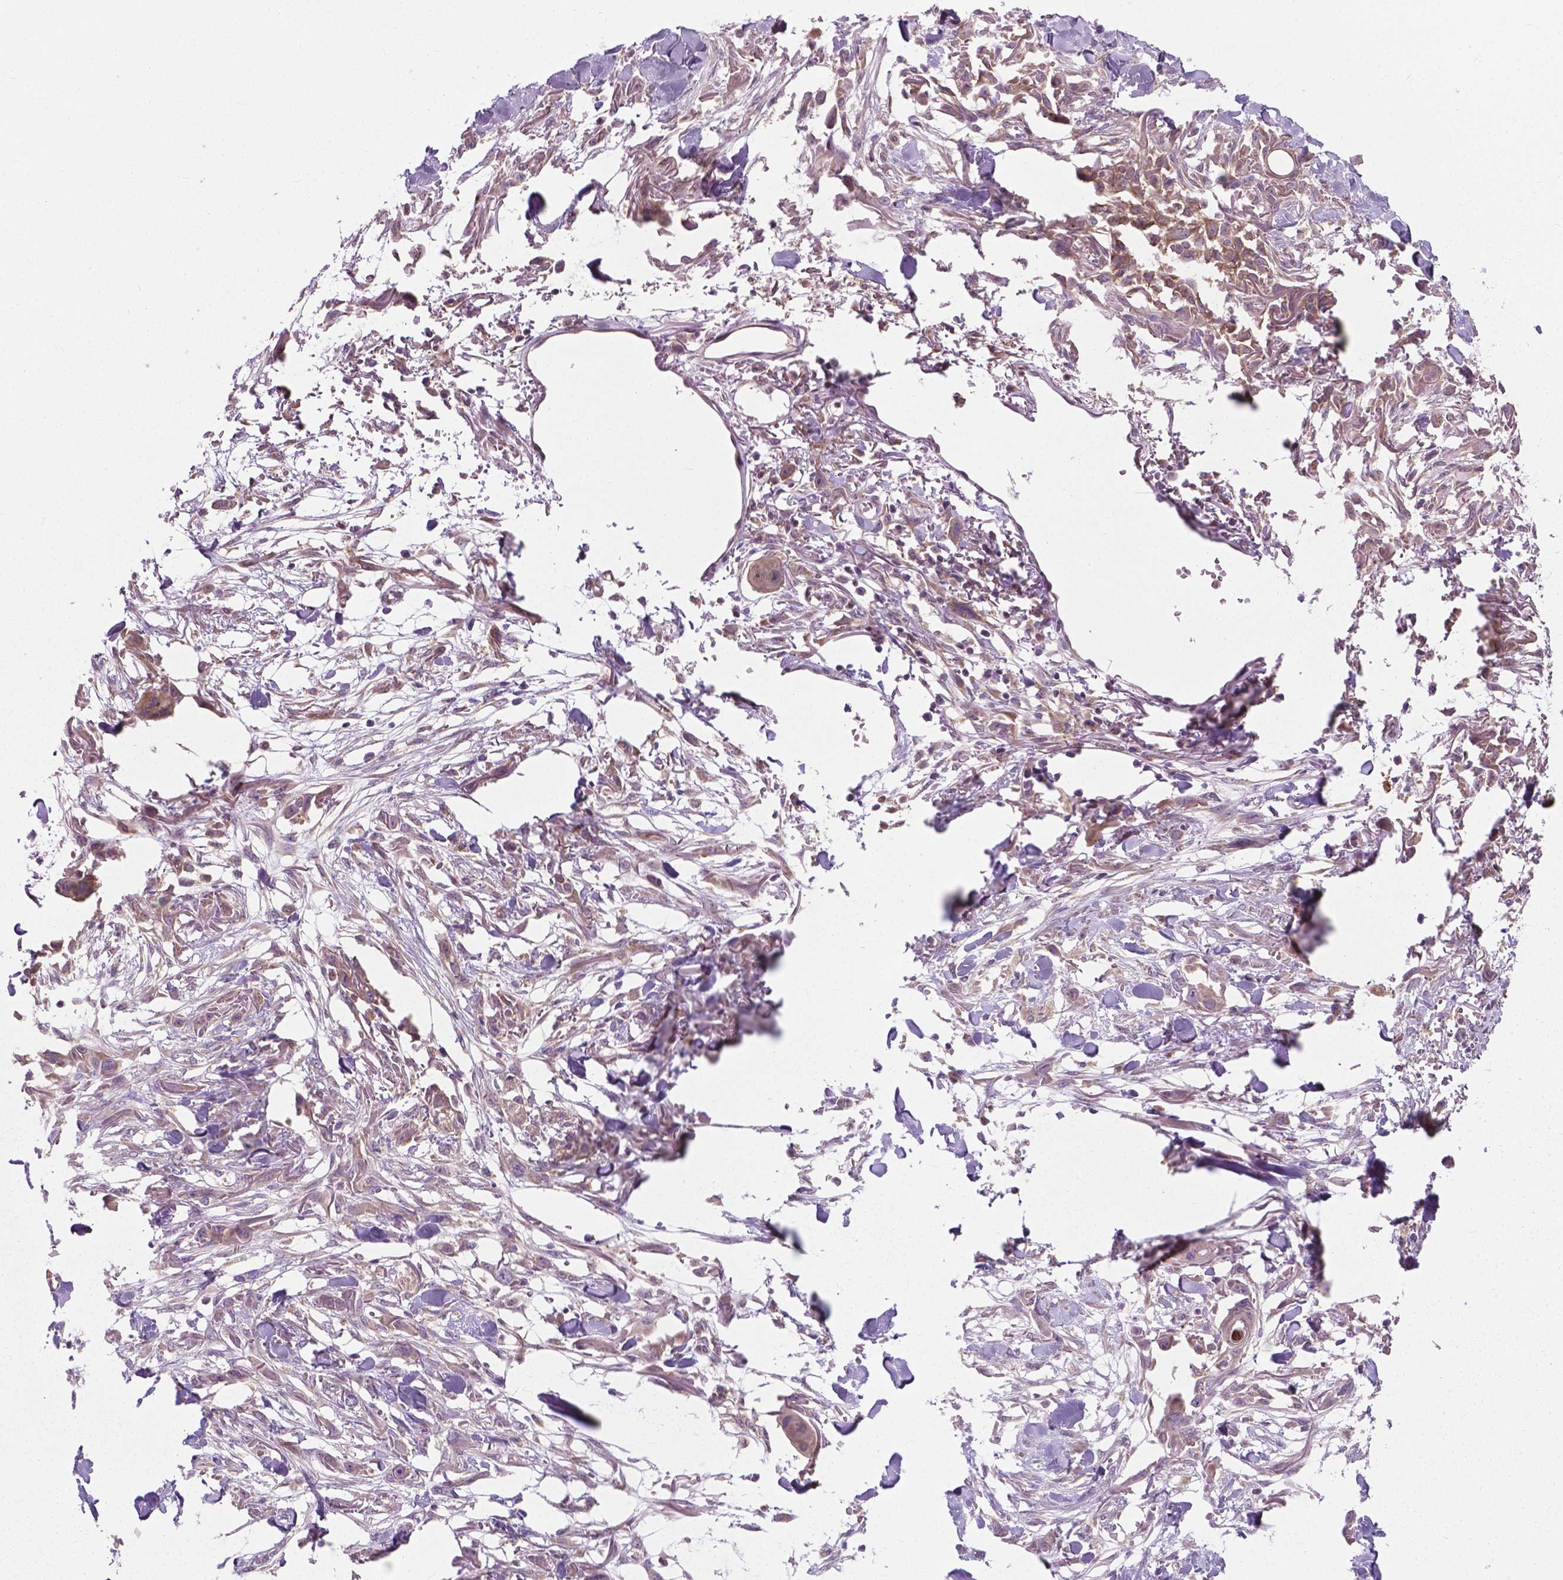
{"staining": {"intensity": "moderate", "quantity": "<25%", "location": "cytoplasmic/membranous"}, "tissue": "skin cancer", "cell_type": "Tumor cells", "image_type": "cancer", "snomed": [{"axis": "morphology", "description": "Squamous cell carcinoma, NOS"}, {"axis": "topography", "description": "Skin"}], "caption": "DAB immunohistochemical staining of squamous cell carcinoma (skin) reveals moderate cytoplasmic/membranous protein staining in about <25% of tumor cells.", "gene": "MZT1", "patient": {"sex": "female", "age": 59}}